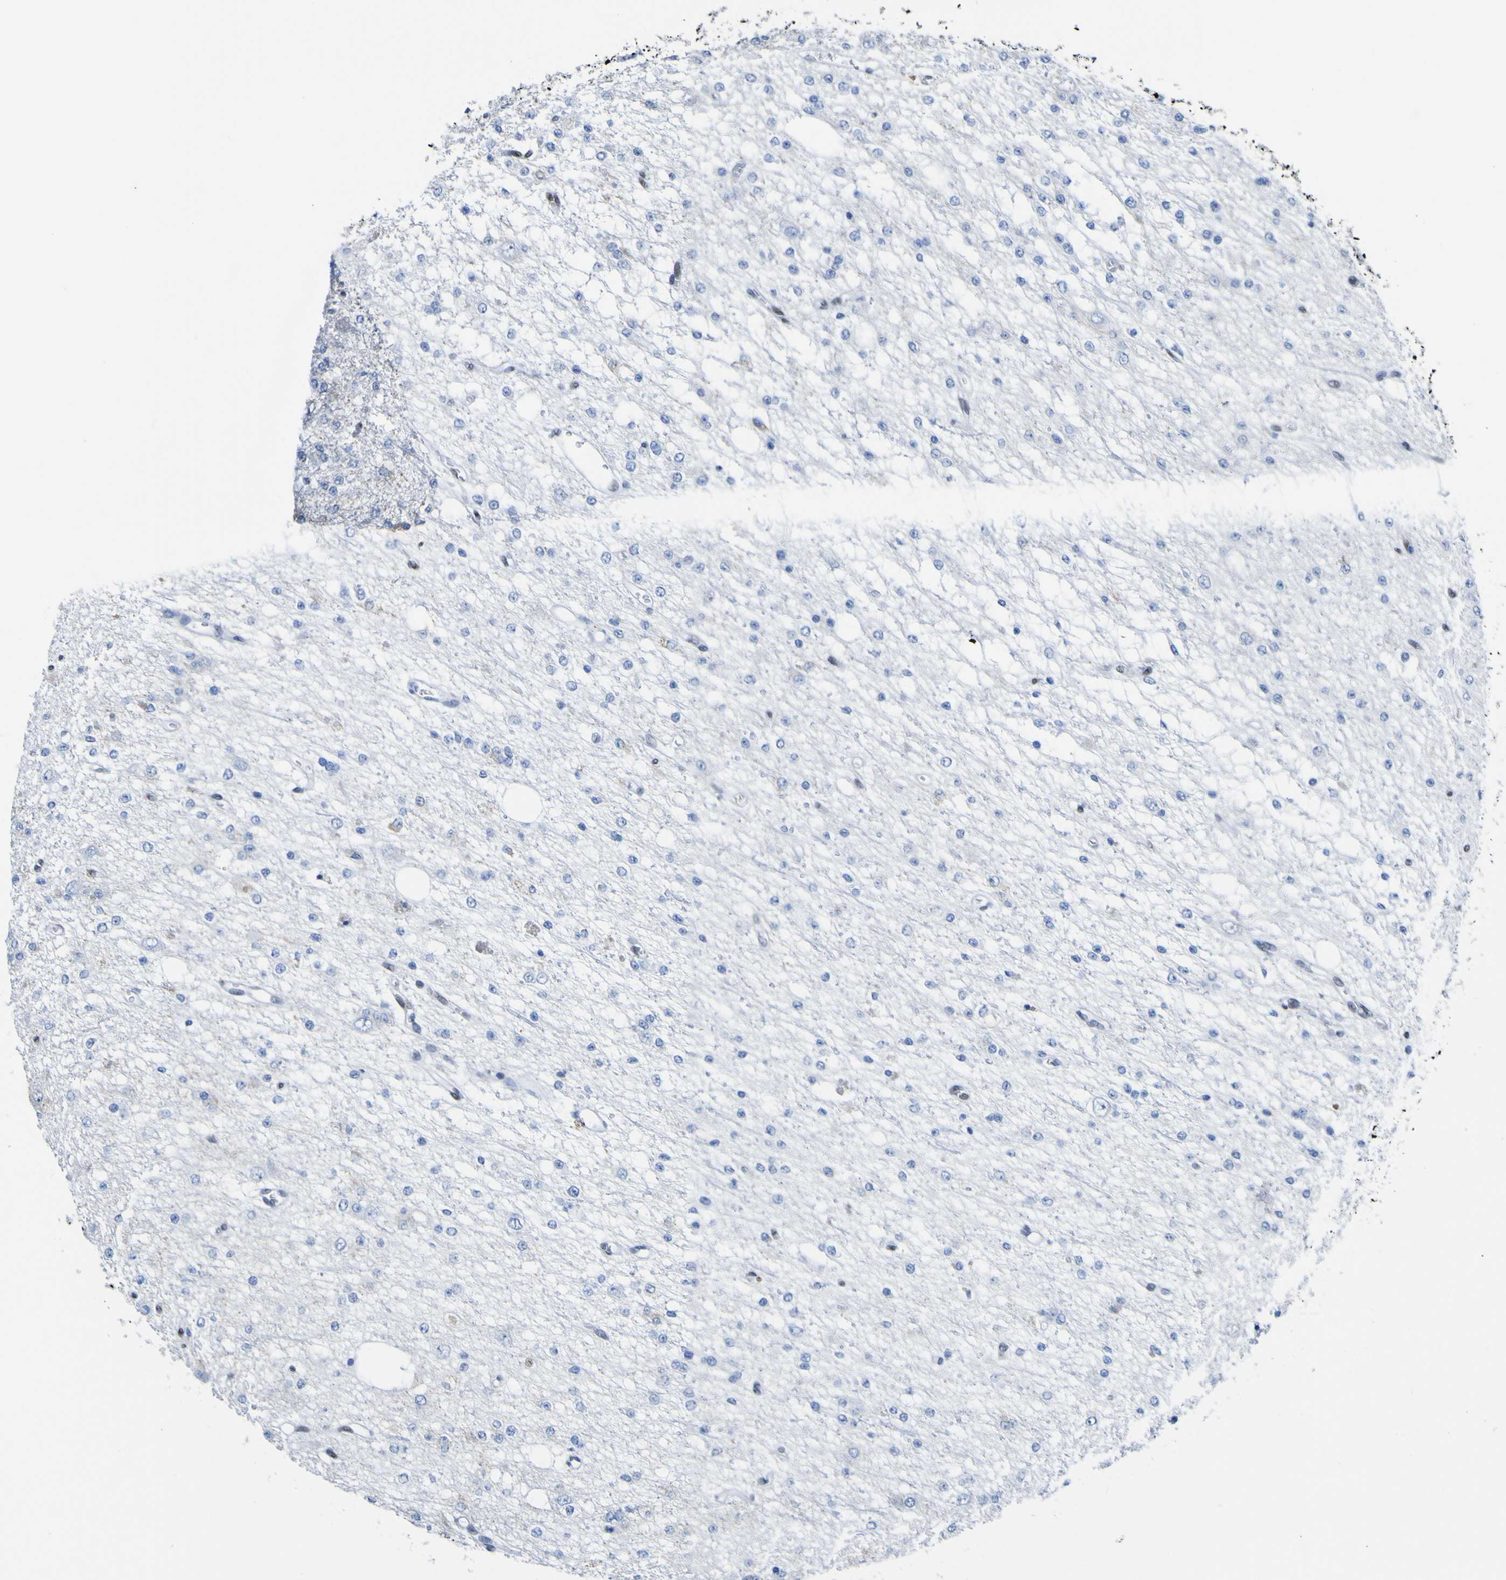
{"staining": {"intensity": "negative", "quantity": "none", "location": "none"}, "tissue": "glioma", "cell_type": "Tumor cells", "image_type": "cancer", "snomed": [{"axis": "morphology", "description": "Glioma, malignant, Low grade"}, {"axis": "topography", "description": "Brain"}], "caption": "Immunohistochemical staining of glioma displays no significant positivity in tumor cells. (DAB (3,3'-diaminobenzidine) immunohistochemistry (IHC) visualized using brightfield microscopy, high magnification).", "gene": "DACH1", "patient": {"sex": "male", "age": 38}}